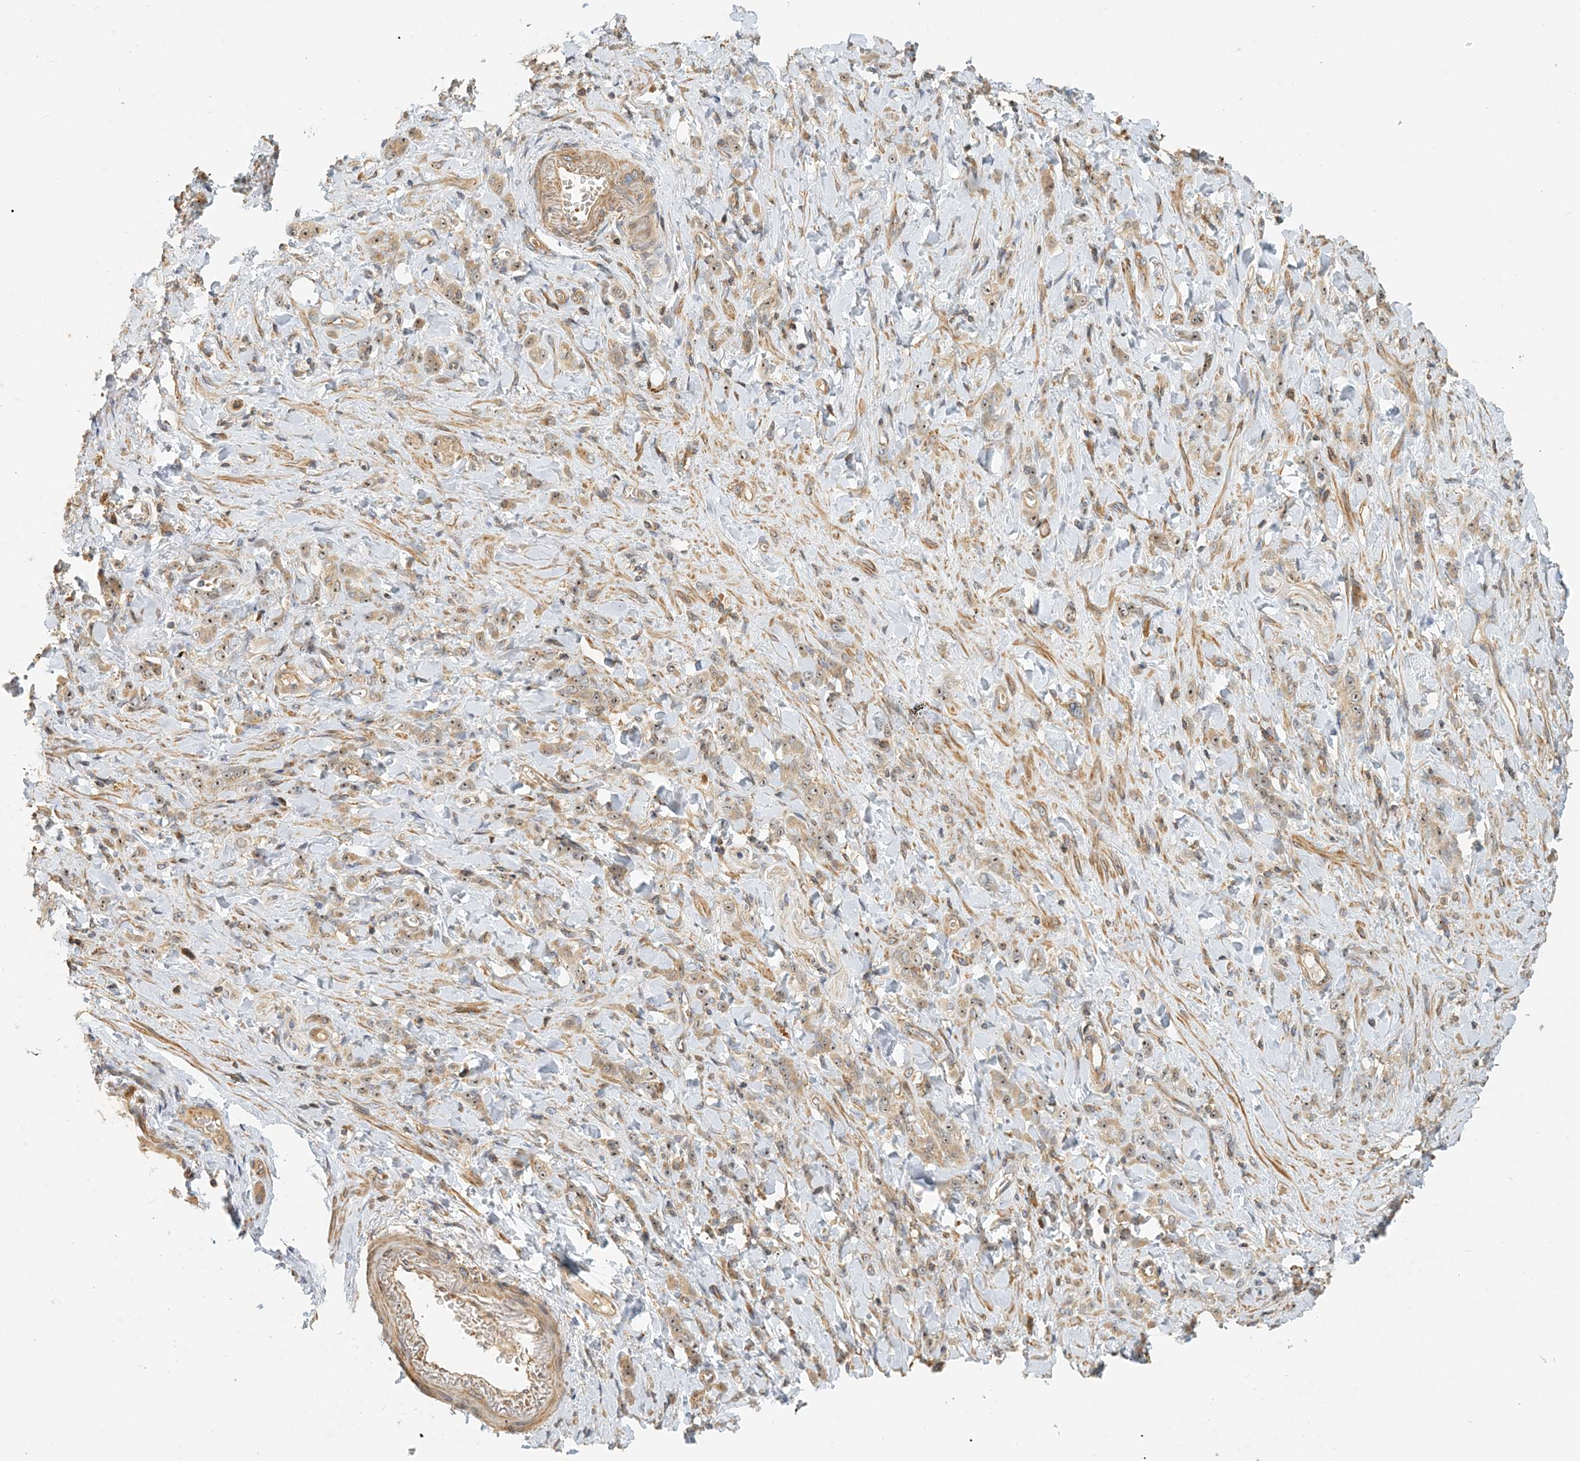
{"staining": {"intensity": "weak", "quantity": ">75%", "location": "cytoplasmic/membranous,nuclear"}, "tissue": "stomach cancer", "cell_type": "Tumor cells", "image_type": "cancer", "snomed": [{"axis": "morphology", "description": "Normal tissue, NOS"}, {"axis": "morphology", "description": "Adenocarcinoma, NOS"}, {"axis": "topography", "description": "Stomach"}], "caption": "Stomach cancer (adenocarcinoma) stained with a protein marker demonstrates weak staining in tumor cells.", "gene": "COLEC11", "patient": {"sex": "male", "age": 82}}